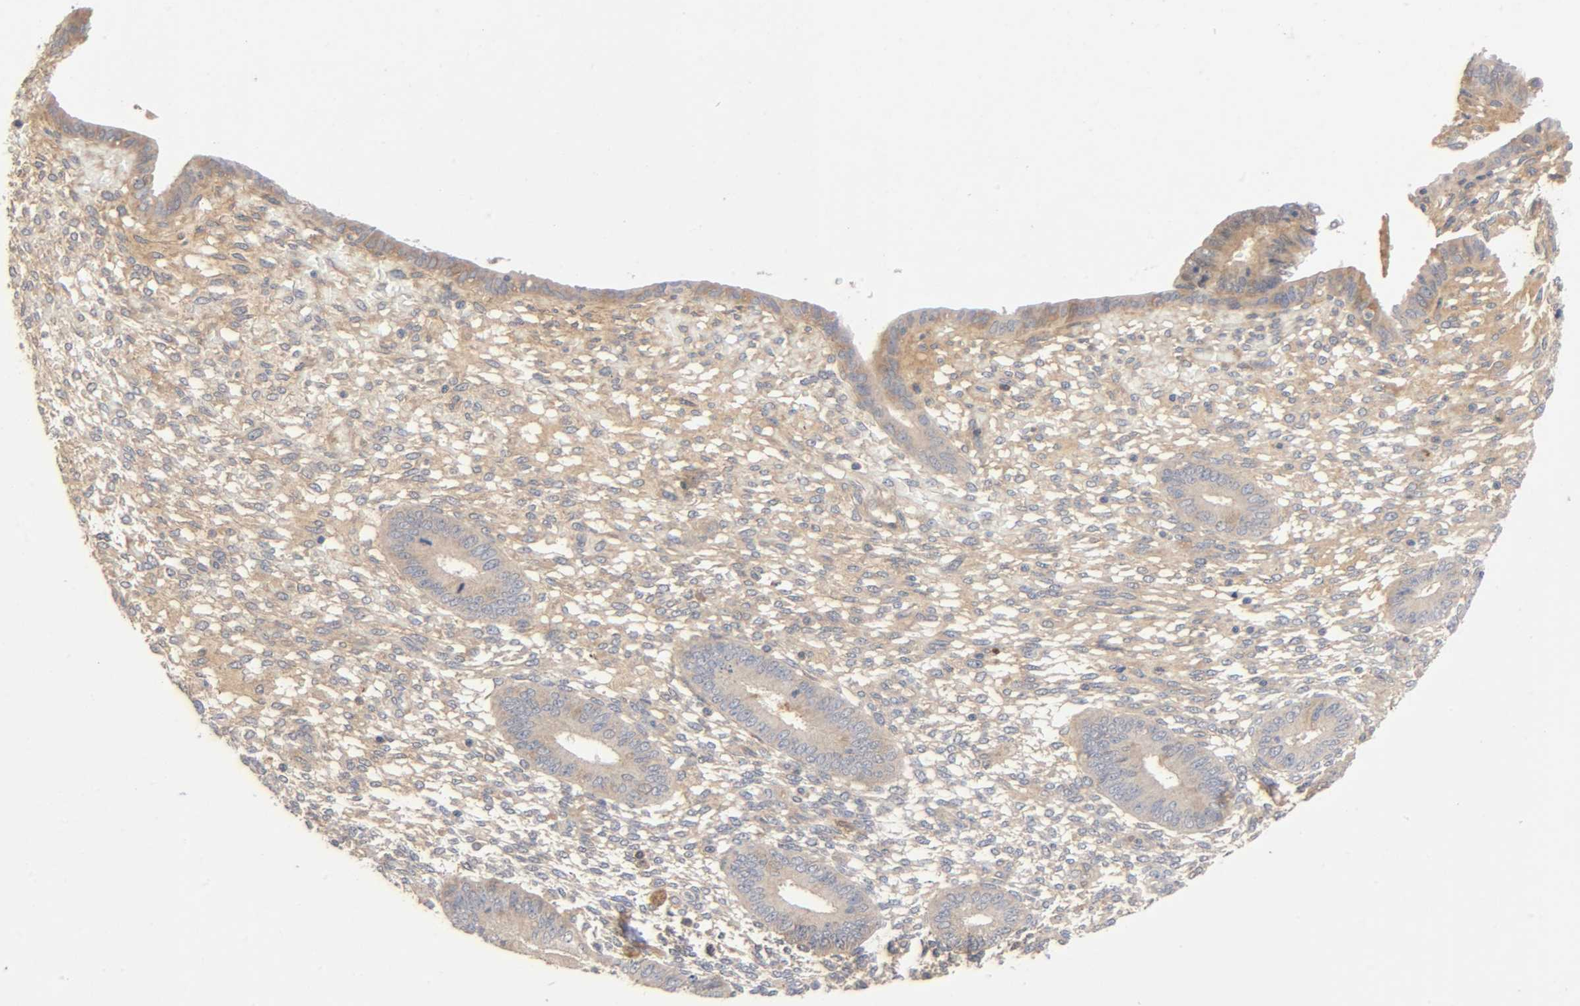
{"staining": {"intensity": "moderate", "quantity": "25%-75%", "location": "cytoplasmic/membranous"}, "tissue": "endometrium", "cell_type": "Cells in endometrial stroma", "image_type": "normal", "snomed": [{"axis": "morphology", "description": "Normal tissue, NOS"}, {"axis": "topography", "description": "Endometrium"}], "caption": "The photomicrograph shows immunohistochemical staining of unremarkable endometrium. There is moderate cytoplasmic/membranous expression is identified in approximately 25%-75% of cells in endometrial stroma. (Stains: DAB (3,3'-diaminobenzidine) in brown, nuclei in blue, Microscopy: brightfield microscopy at high magnification).", "gene": "CPB2", "patient": {"sex": "female", "age": 42}}